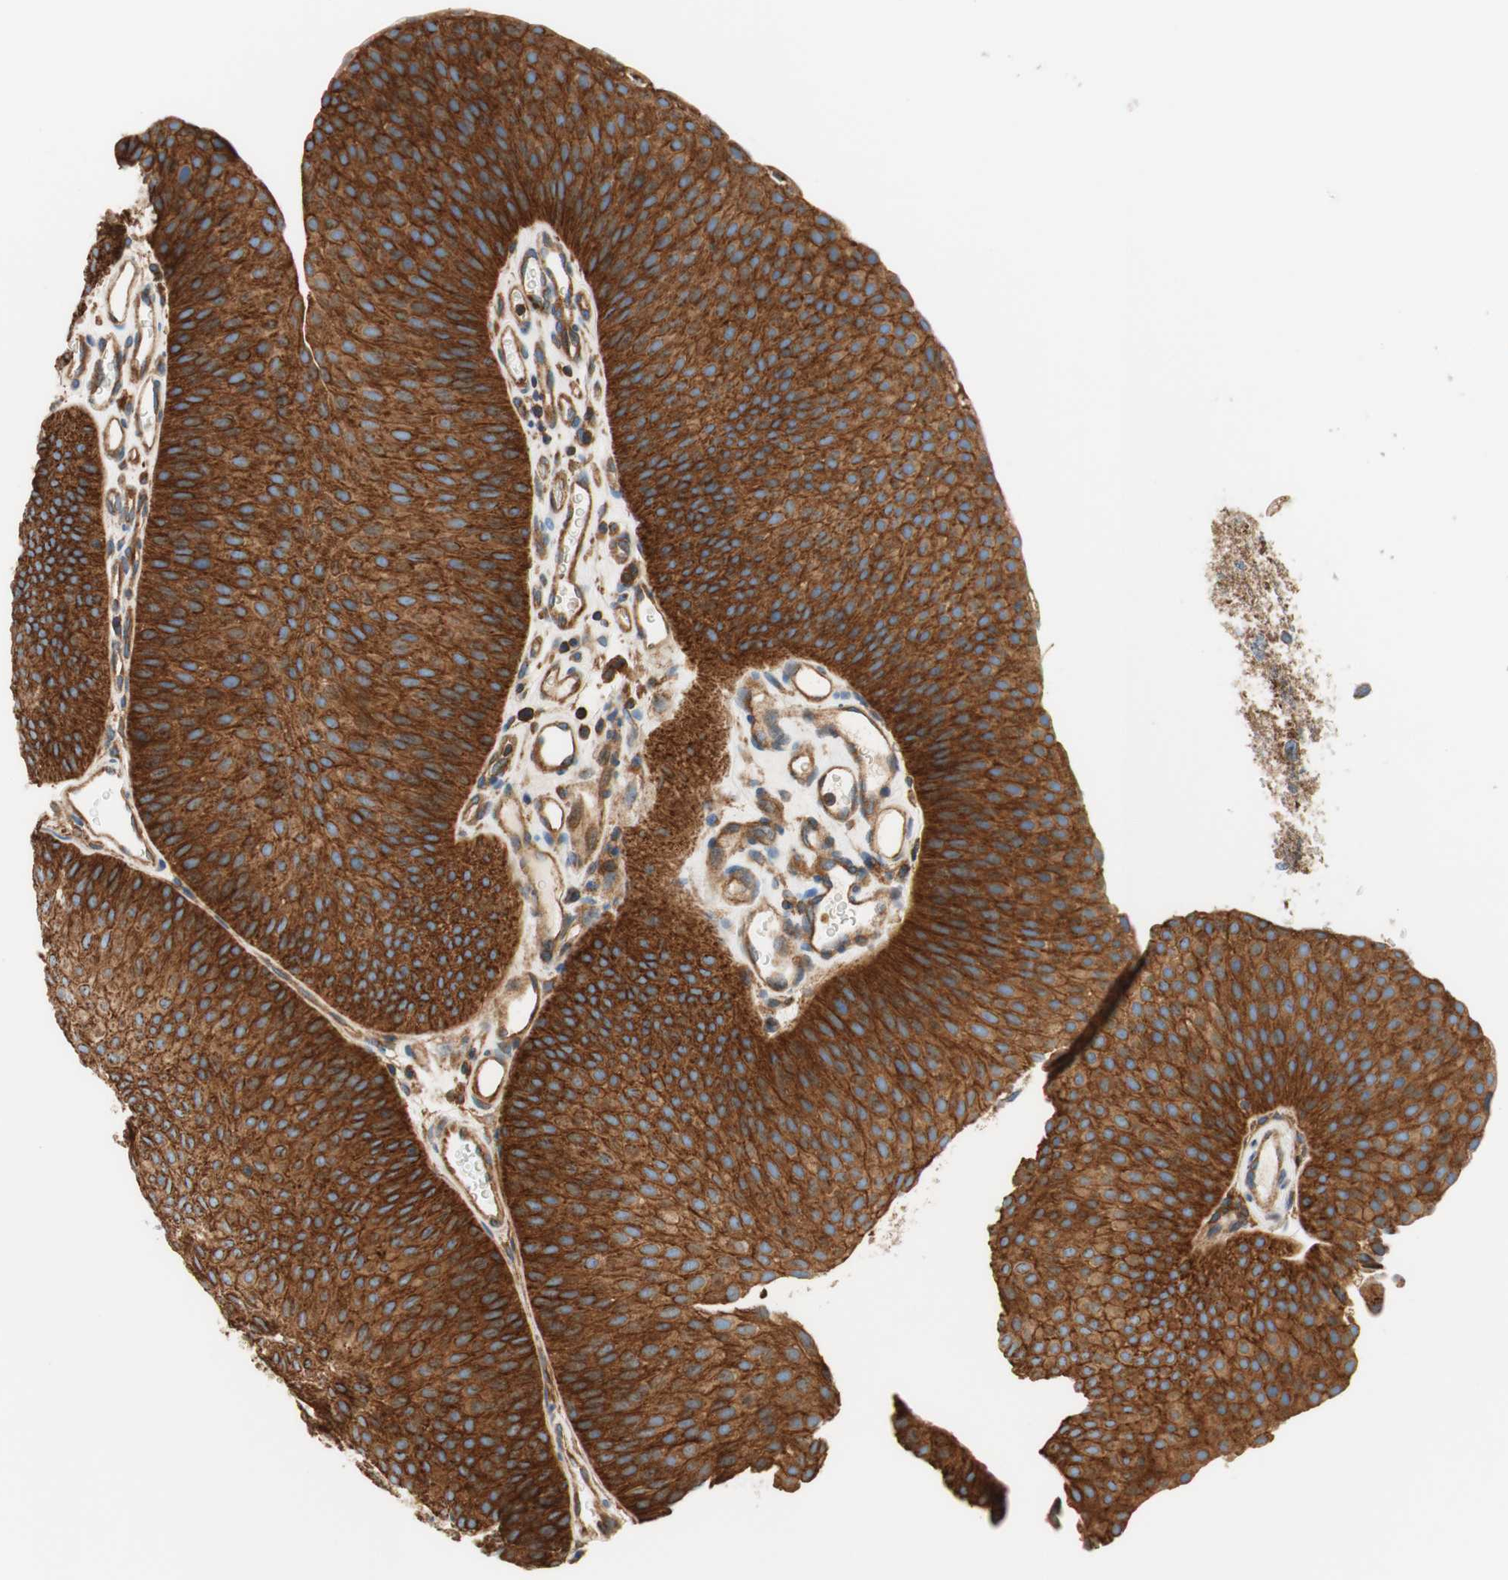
{"staining": {"intensity": "strong", "quantity": ">75%", "location": "cytoplasmic/membranous"}, "tissue": "urothelial cancer", "cell_type": "Tumor cells", "image_type": "cancer", "snomed": [{"axis": "morphology", "description": "Urothelial carcinoma, Low grade"}, {"axis": "topography", "description": "Urinary bladder"}], "caption": "Urothelial cancer stained for a protein (brown) exhibits strong cytoplasmic/membranous positive positivity in approximately >75% of tumor cells.", "gene": "VPS26A", "patient": {"sex": "female", "age": 60}}